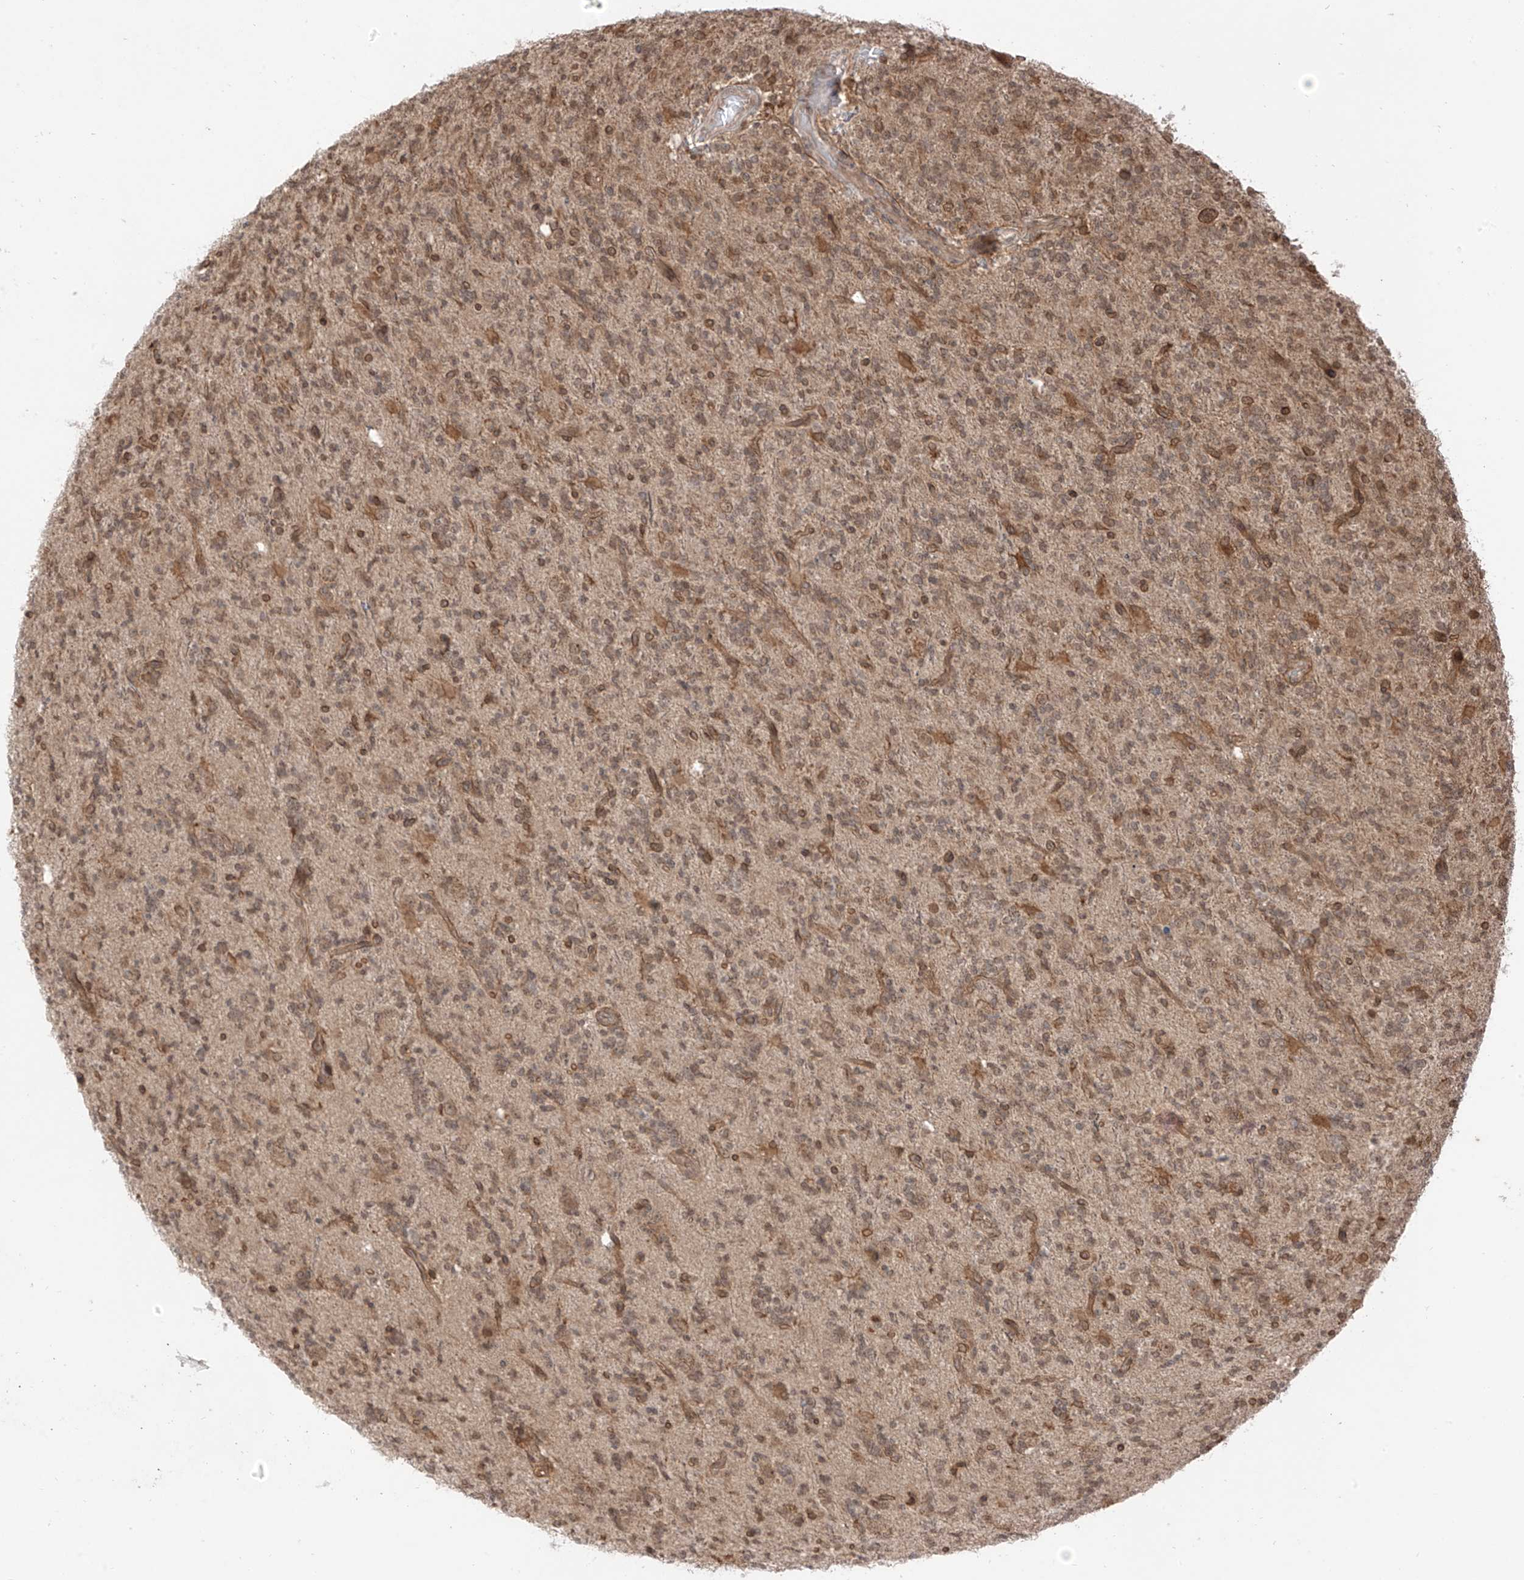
{"staining": {"intensity": "weak", "quantity": ">75%", "location": "cytoplasmic/membranous,nuclear"}, "tissue": "glioma", "cell_type": "Tumor cells", "image_type": "cancer", "snomed": [{"axis": "morphology", "description": "Glioma, malignant, High grade"}, {"axis": "topography", "description": "Brain"}], "caption": "Immunohistochemistry (IHC) (DAB (3,3'-diaminobenzidine)) staining of glioma shows weak cytoplasmic/membranous and nuclear protein staining in about >75% of tumor cells. Using DAB (3,3'-diaminobenzidine) (brown) and hematoxylin (blue) stains, captured at high magnification using brightfield microscopy.", "gene": "LCOR", "patient": {"sex": "female", "age": 62}}